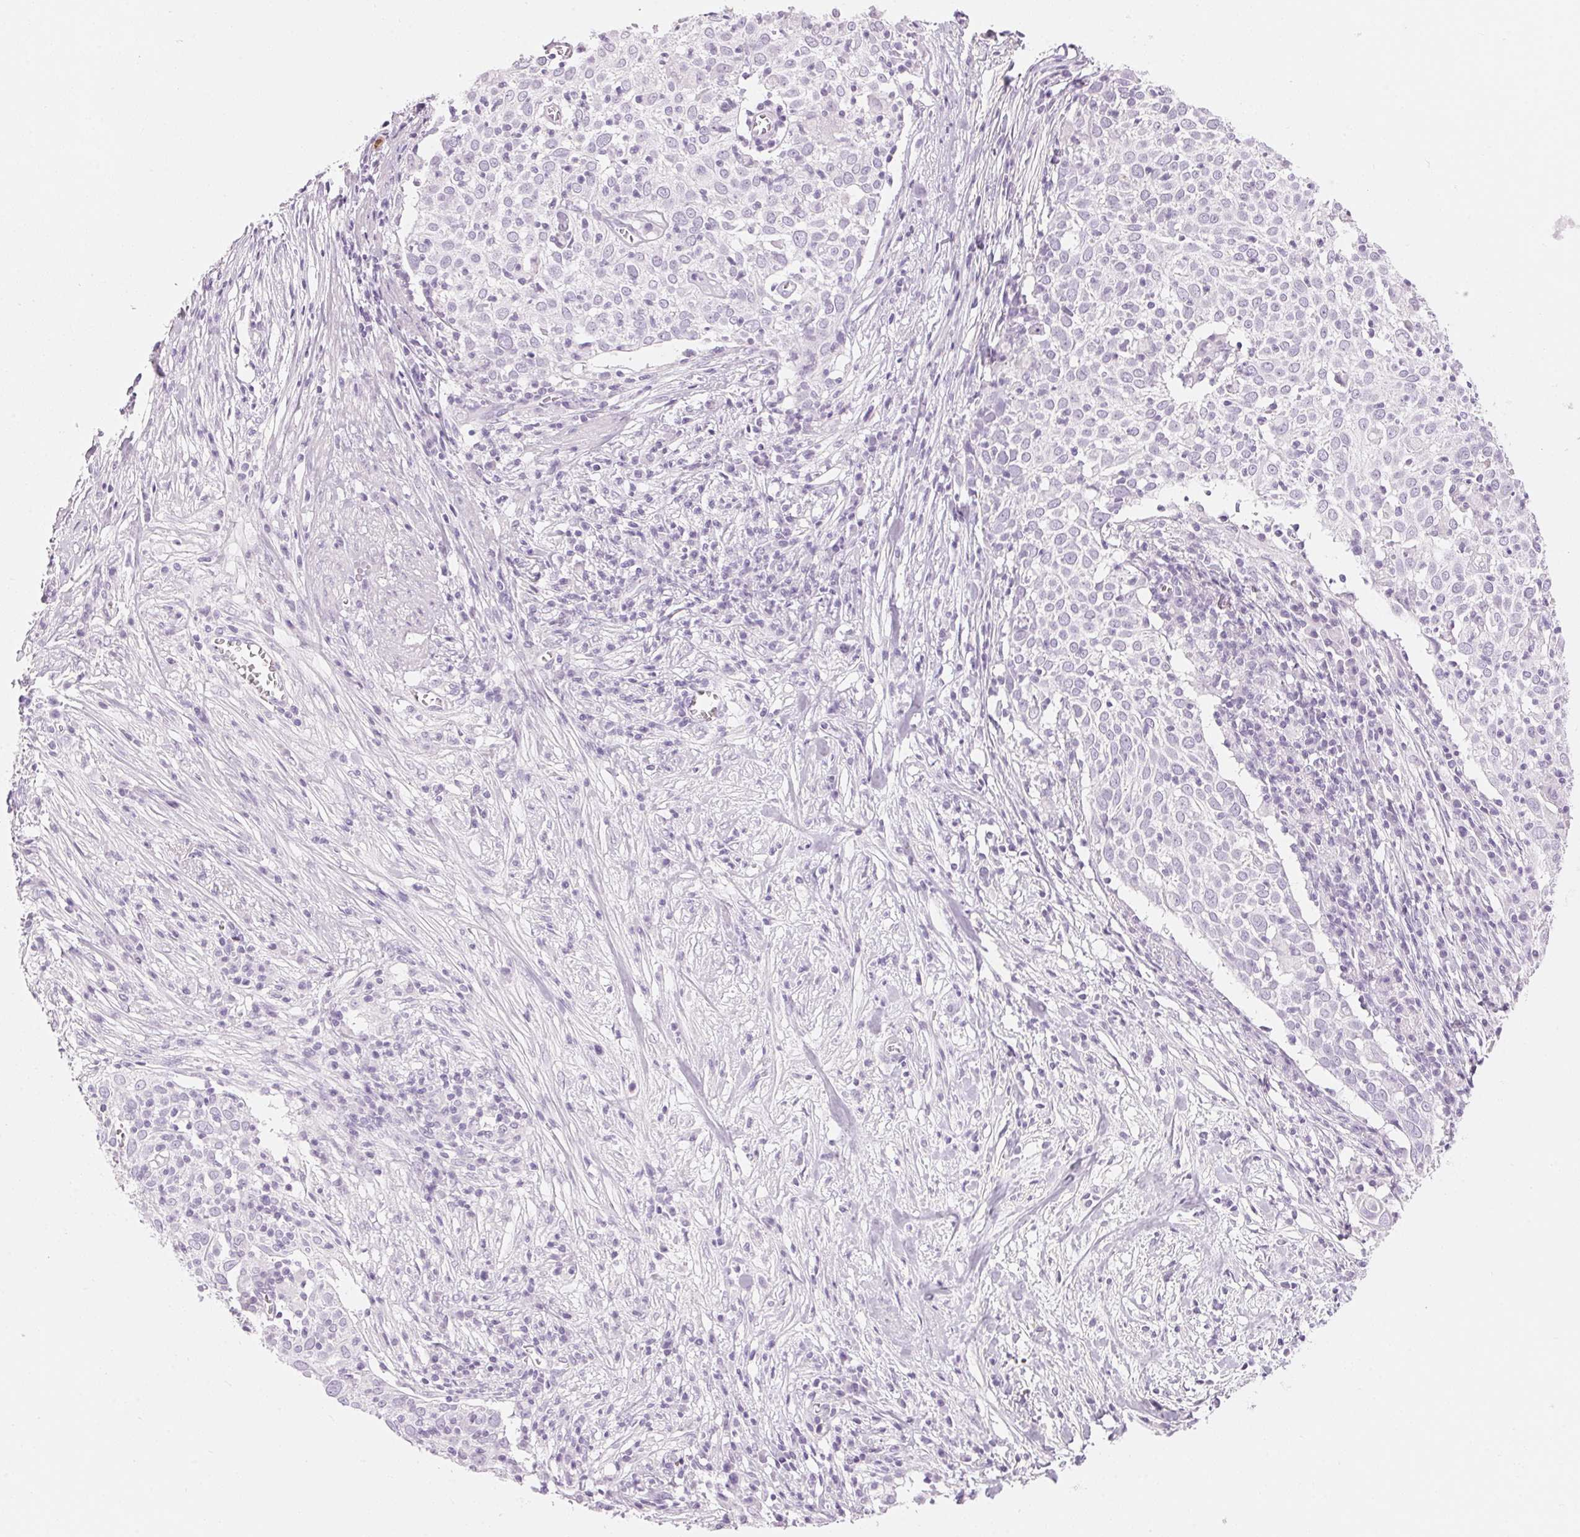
{"staining": {"intensity": "negative", "quantity": "none", "location": "none"}, "tissue": "cervical cancer", "cell_type": "Tumor cells", "image_type": "cancer", "snomed": [{"axis": "morphology", "description": "Squamous cell carcinoma, NOS"}, {"axis": "topography", "description": "Cervix"}], "caption": "High magnification brightfield microscopy of cervical cancer (squamous cell carcinoma) stained with DAB (3,3'-diaminobenzidine) (brown) and counterstained with hematoxylin (blue): tumor cells show no significant positivity.", "gene": "KLK7", "patient": {"sex": "female", "age": 39}}